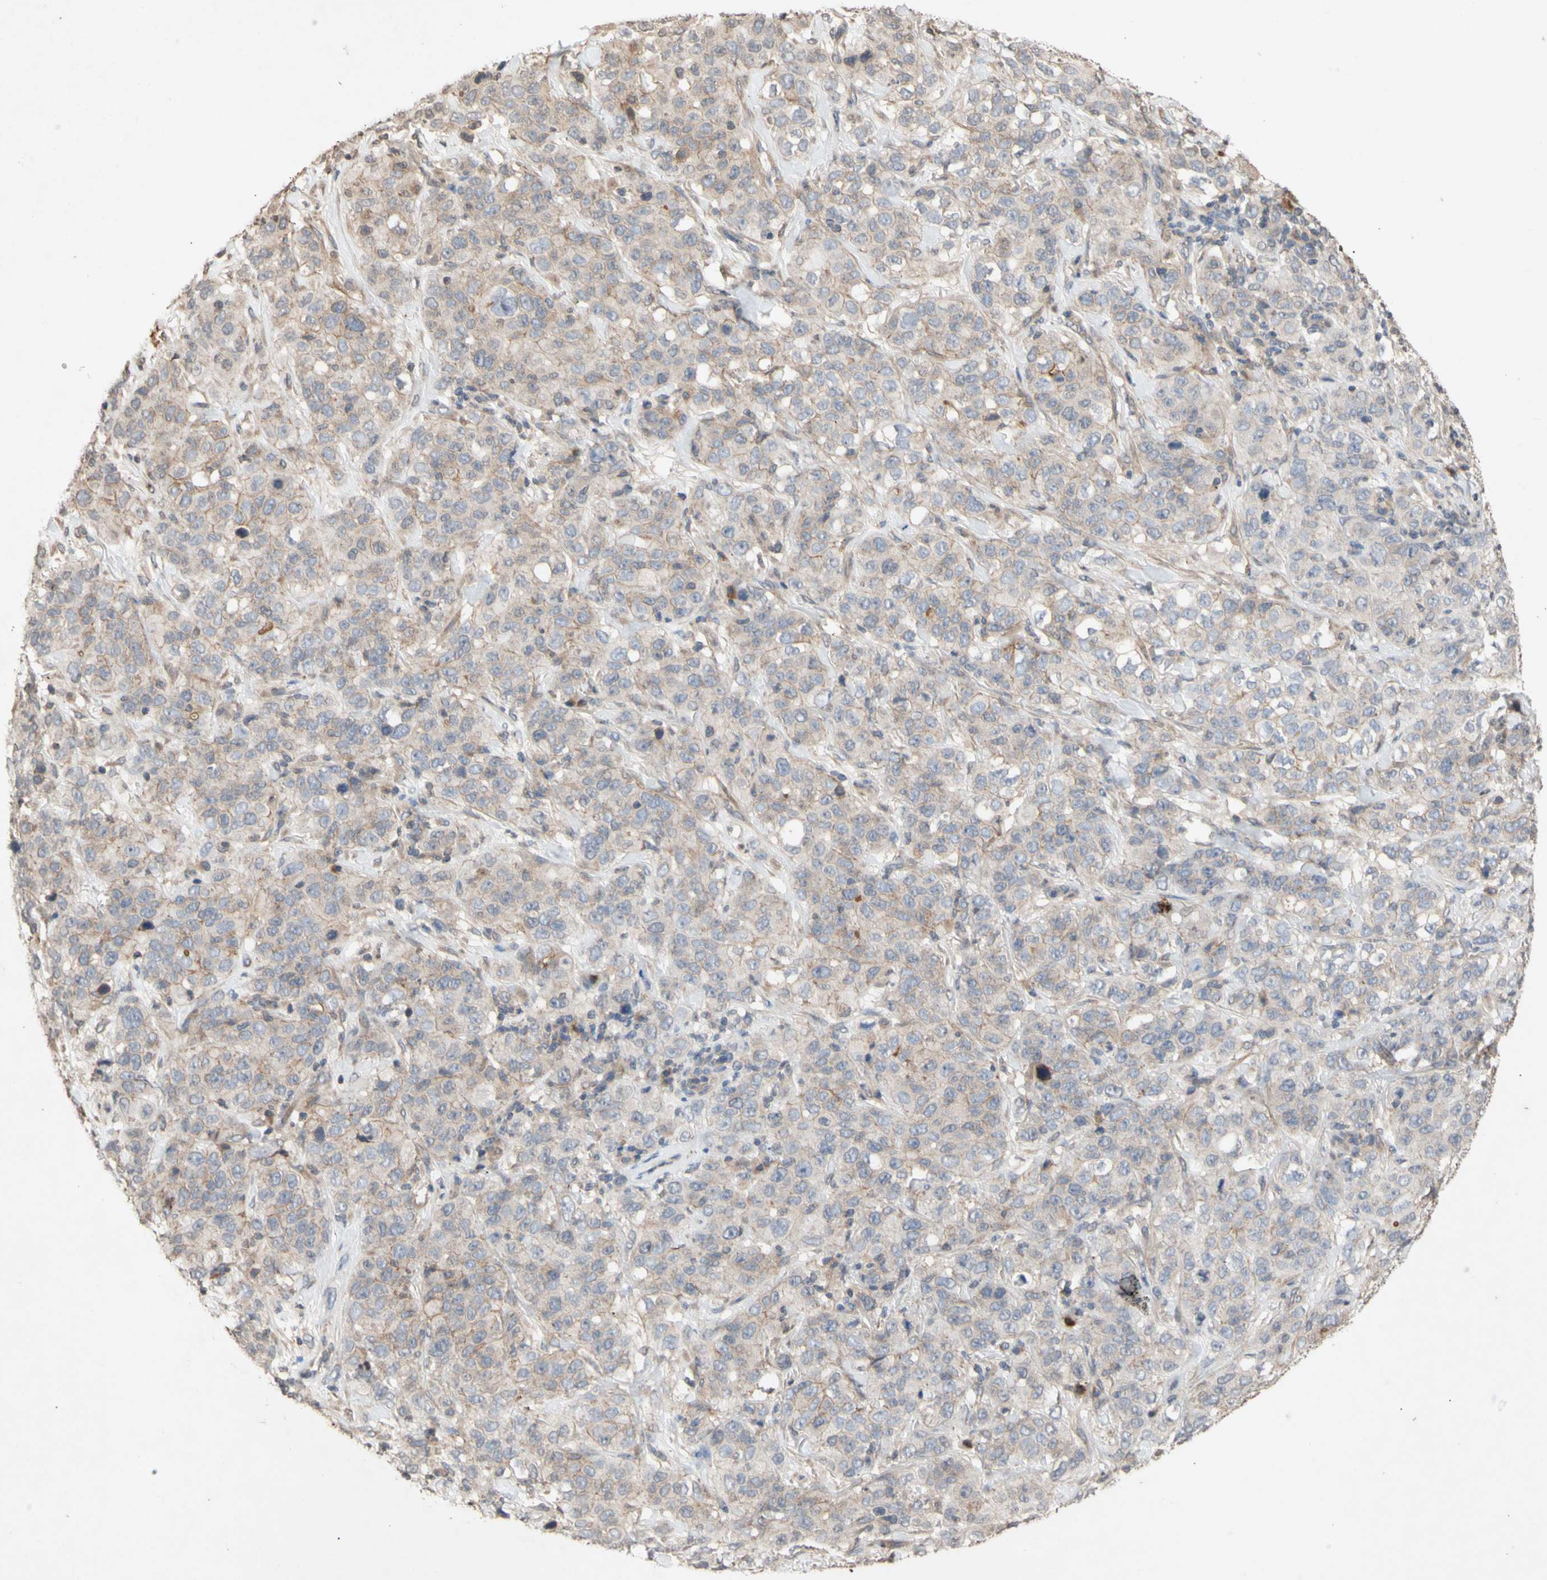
{"staining": {"intensity": "weak", "quantity": ">75%", "location": "cytoplasmic/membranous"}, "tissue": "stomach cancer", "cell_type": "Tumor cells", "image_type": "cancer", "snomed": [{"axis": "morphology", "description": "Adenocarcinoma, NOS"}, {"axis": "topography", "description": "Stomach"}], "caption": "The image displays staining of stomach cancer (adenocarcinoma), revealing weak cytoplasmic/membranous protein staining (brown color) within tumor cells. Nuclei are stained in blue.", "gene": "NECTIN3", "patient": {"sex": "male", "age": 48}}